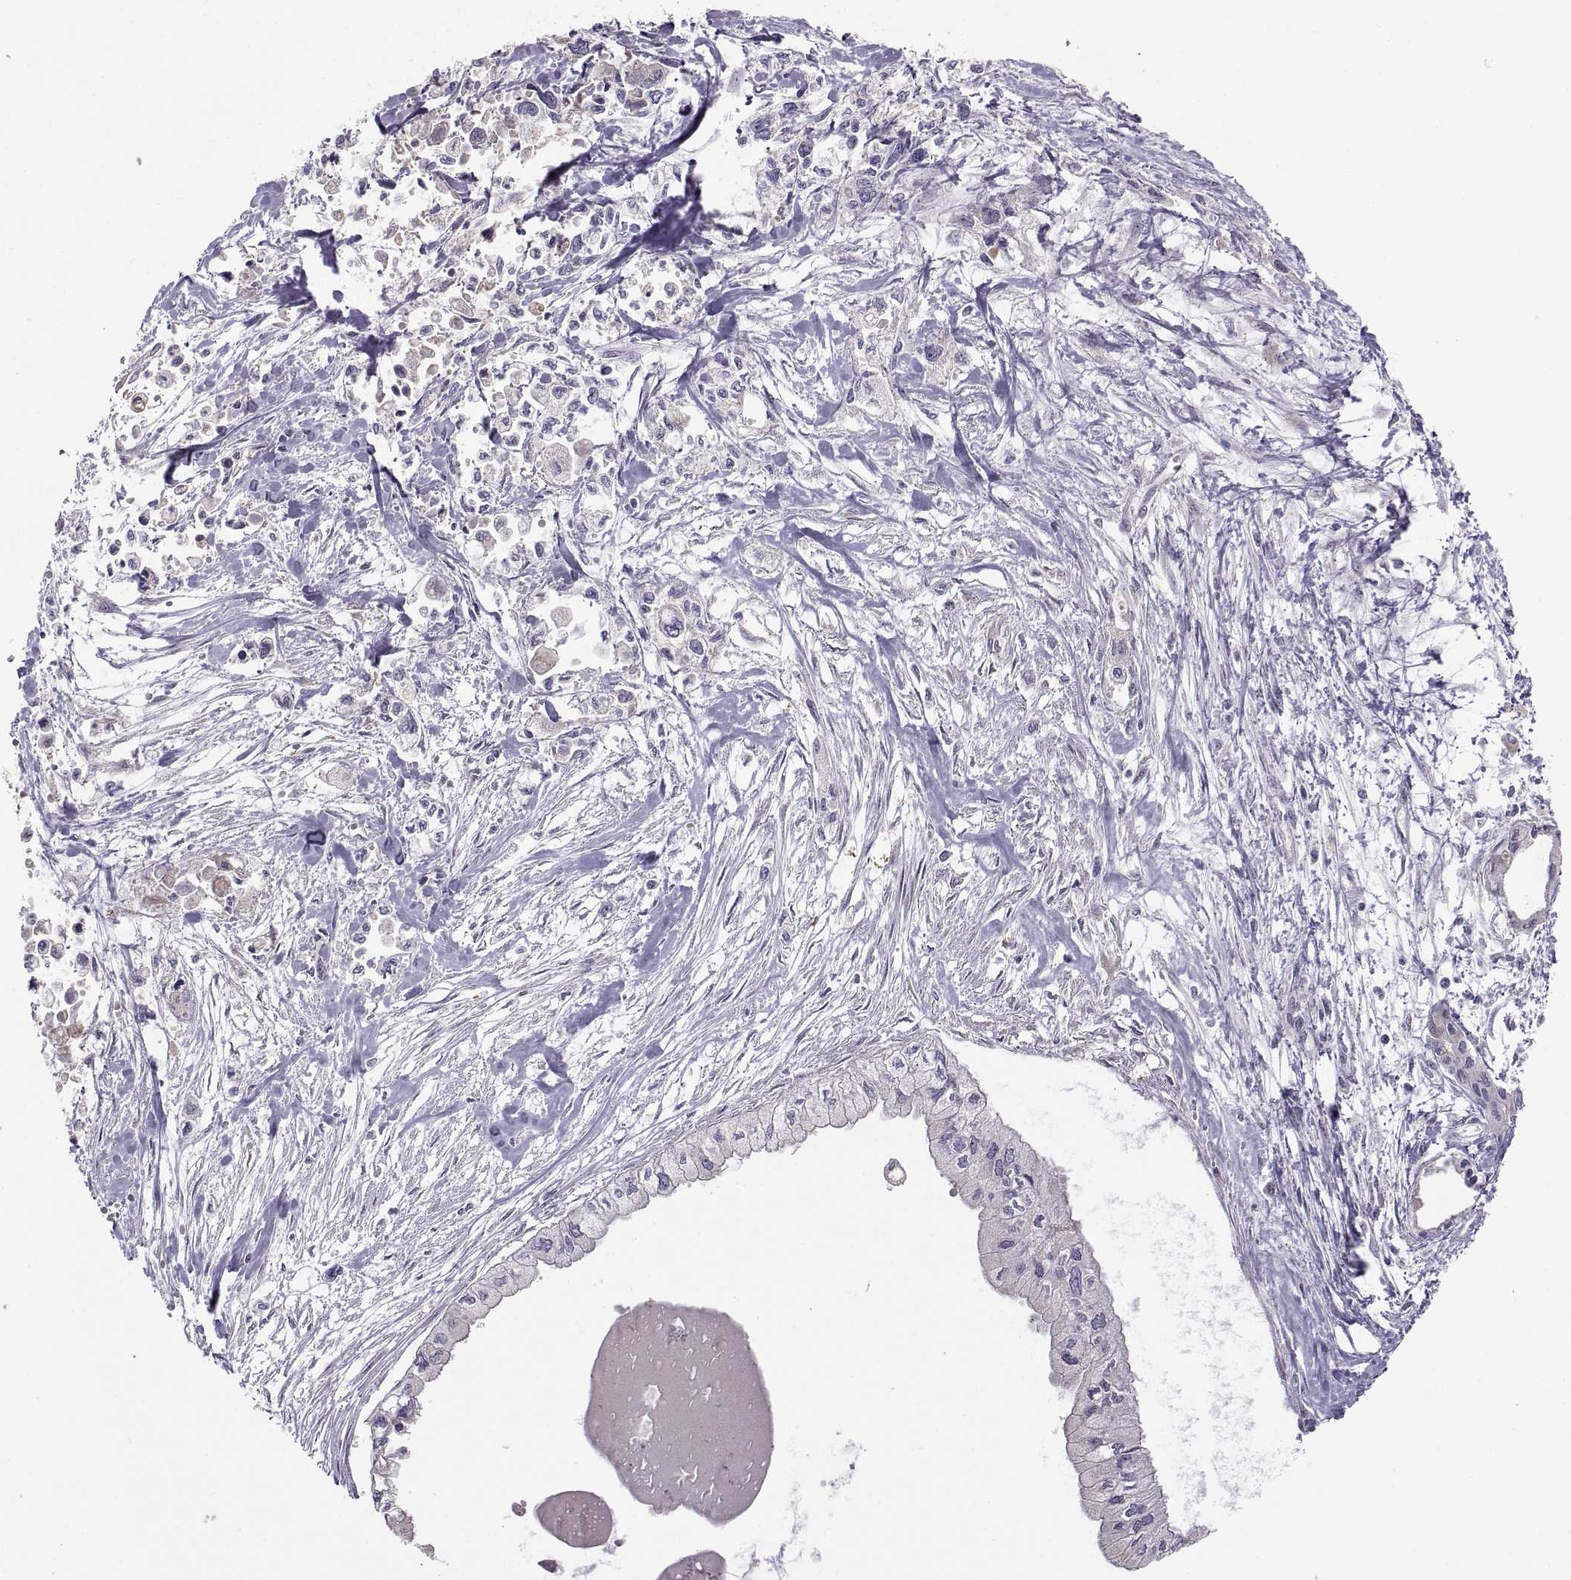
{"staining": {"intensity": "negative", "quantity": "none", "location": "none"}, "tissue": "pancreatic cancer", "cell_type": "Tumor cells", "image_type": "cancer", "snomed": [{"axis": "morphology", "description": "Adenocarcinoma, NOS"}, {"axis": "topography", "description": "Pancreas"}], "caption": "The histopathology image shows no significant expression in tumor cells of pancreatic cancer.", "gene": "ACSBG2", "patient": {"sex": "female", "age": 61}}